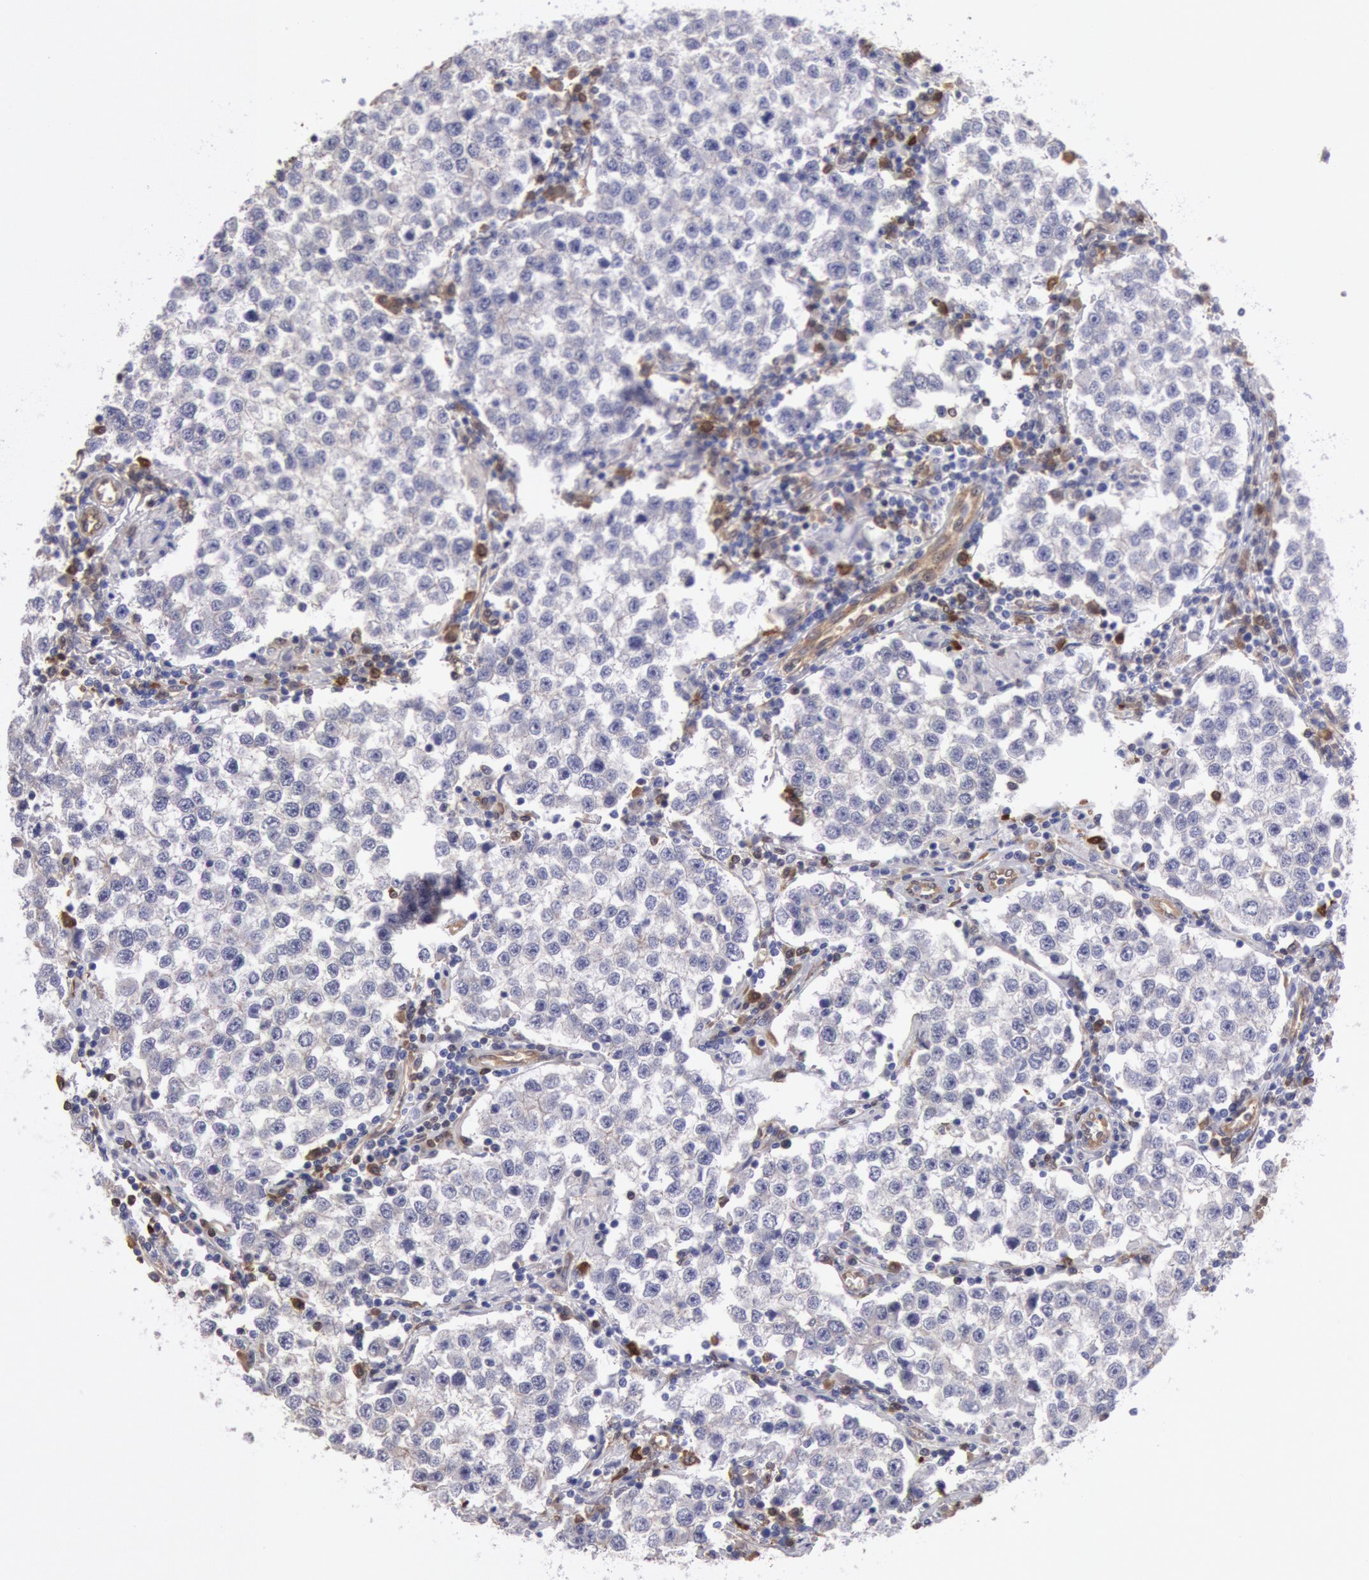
{"staining": {"intensity": "negative", "quantity": "none", "location": "none"}, "tissue": "testis cancer", "cell_type": "Tumor cells", "image_type": "cancer", "snomed": [{"axis": "morphology", "description": "Seminoma, NOS"}, {"axis": "topography", "description": "Testis"}], "caption": "This is an immunohistochemistry (IHC) photomicrograph of seminoma (testis). There is no positivity in tumor cells.", "gene": "CCDC50", "patient": {"sex": "male", "age": 36}}